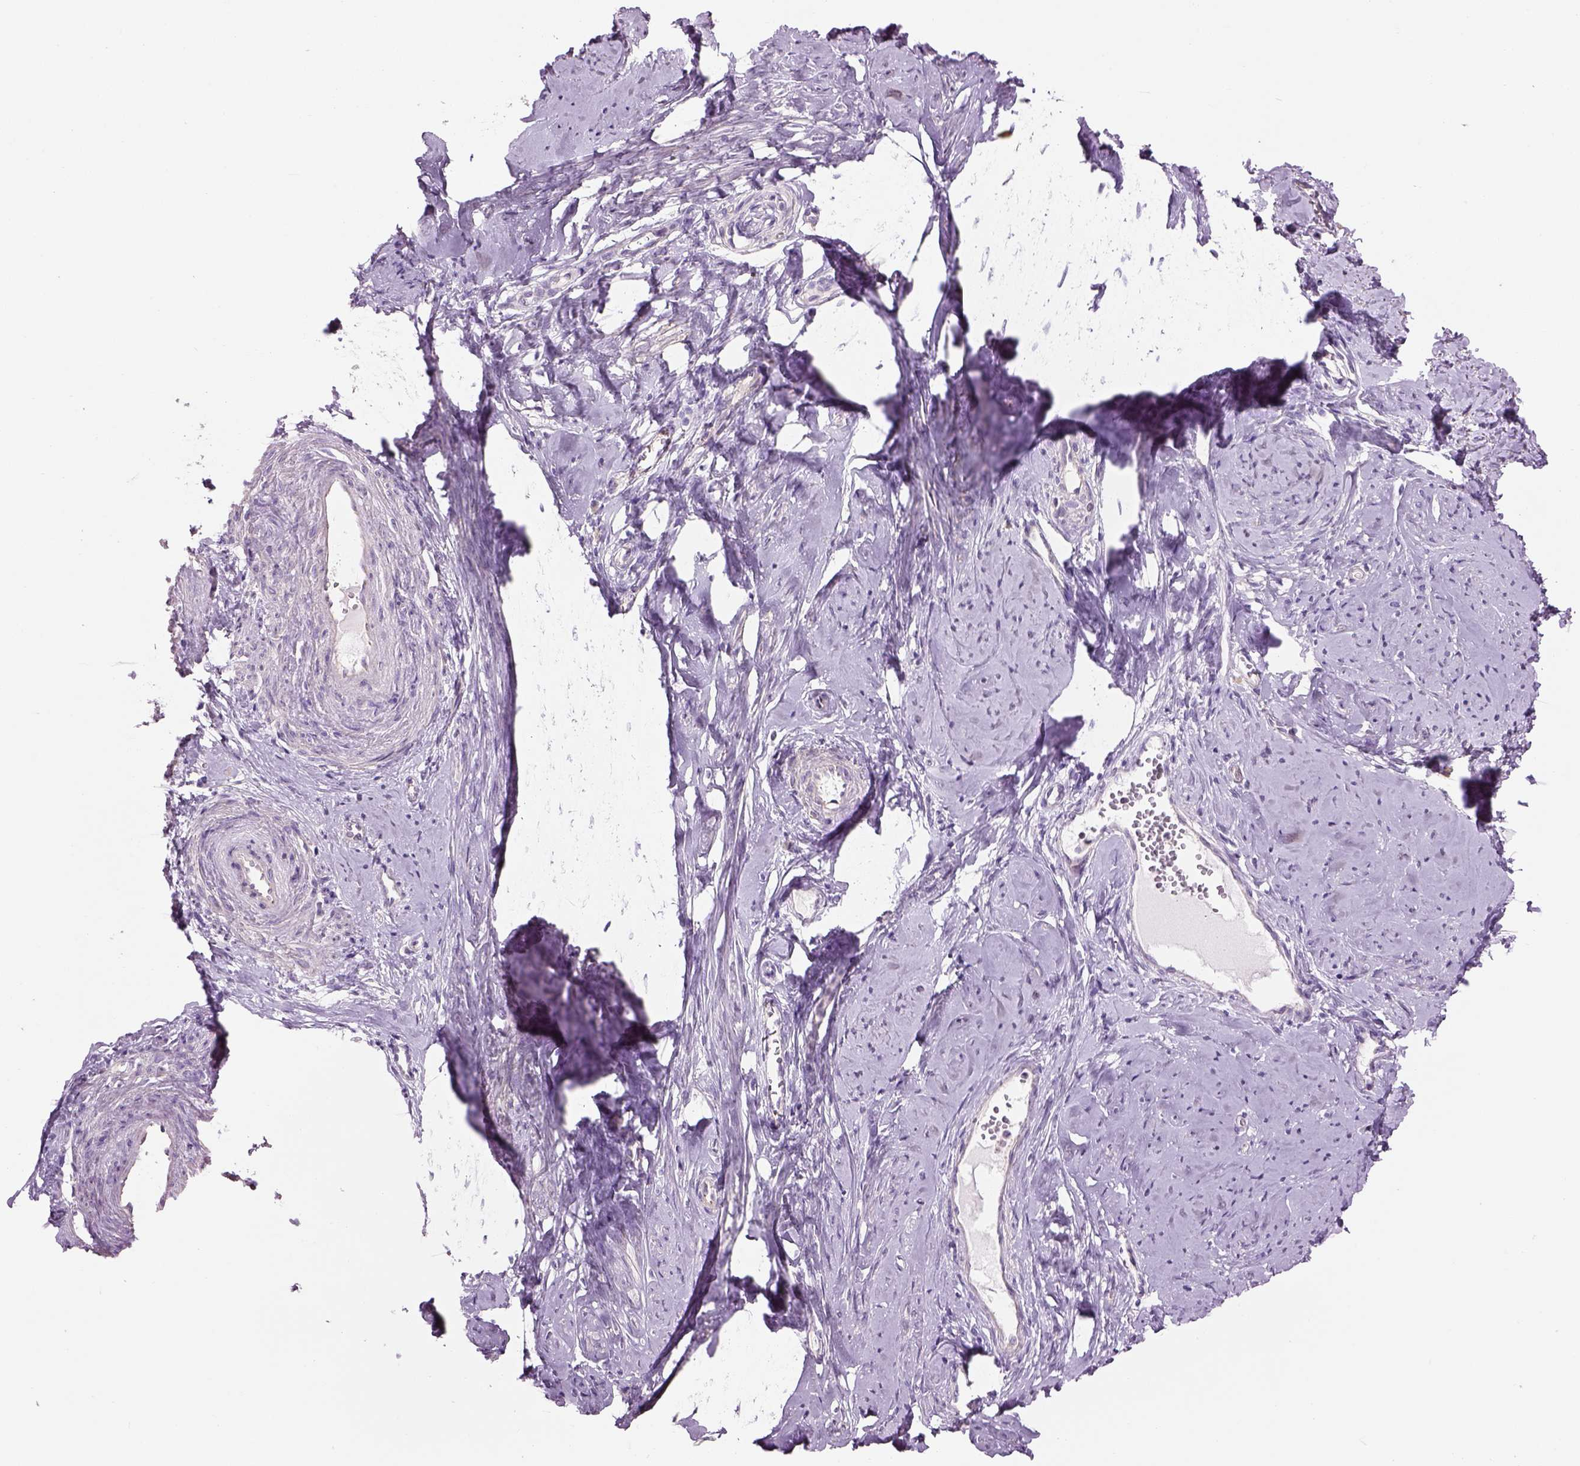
{"staining": {"intensity": "weak", "quantity": "<25%", "location": "cytoplasmic/membranous"}, "tissue": "smooth muscle", "cell_type": "Smooth muscle cells", "image_type": "normal", "snomed": [{"axis": "morphology", "description": "Normal tissue, NOS"}, {"axis": "topography", "description": "Smooth muscle"}], "caption": "An image of human smooth muscle is negative for staining in smooth muscle cells. (Stains: DAB immunohistochemistry (IHC) with hematoxylin counter stain, Microscopy: brightfield microscopy at high magnification).", "gene": "IFT52", "patient": {"sex": "female", "age": 48}}